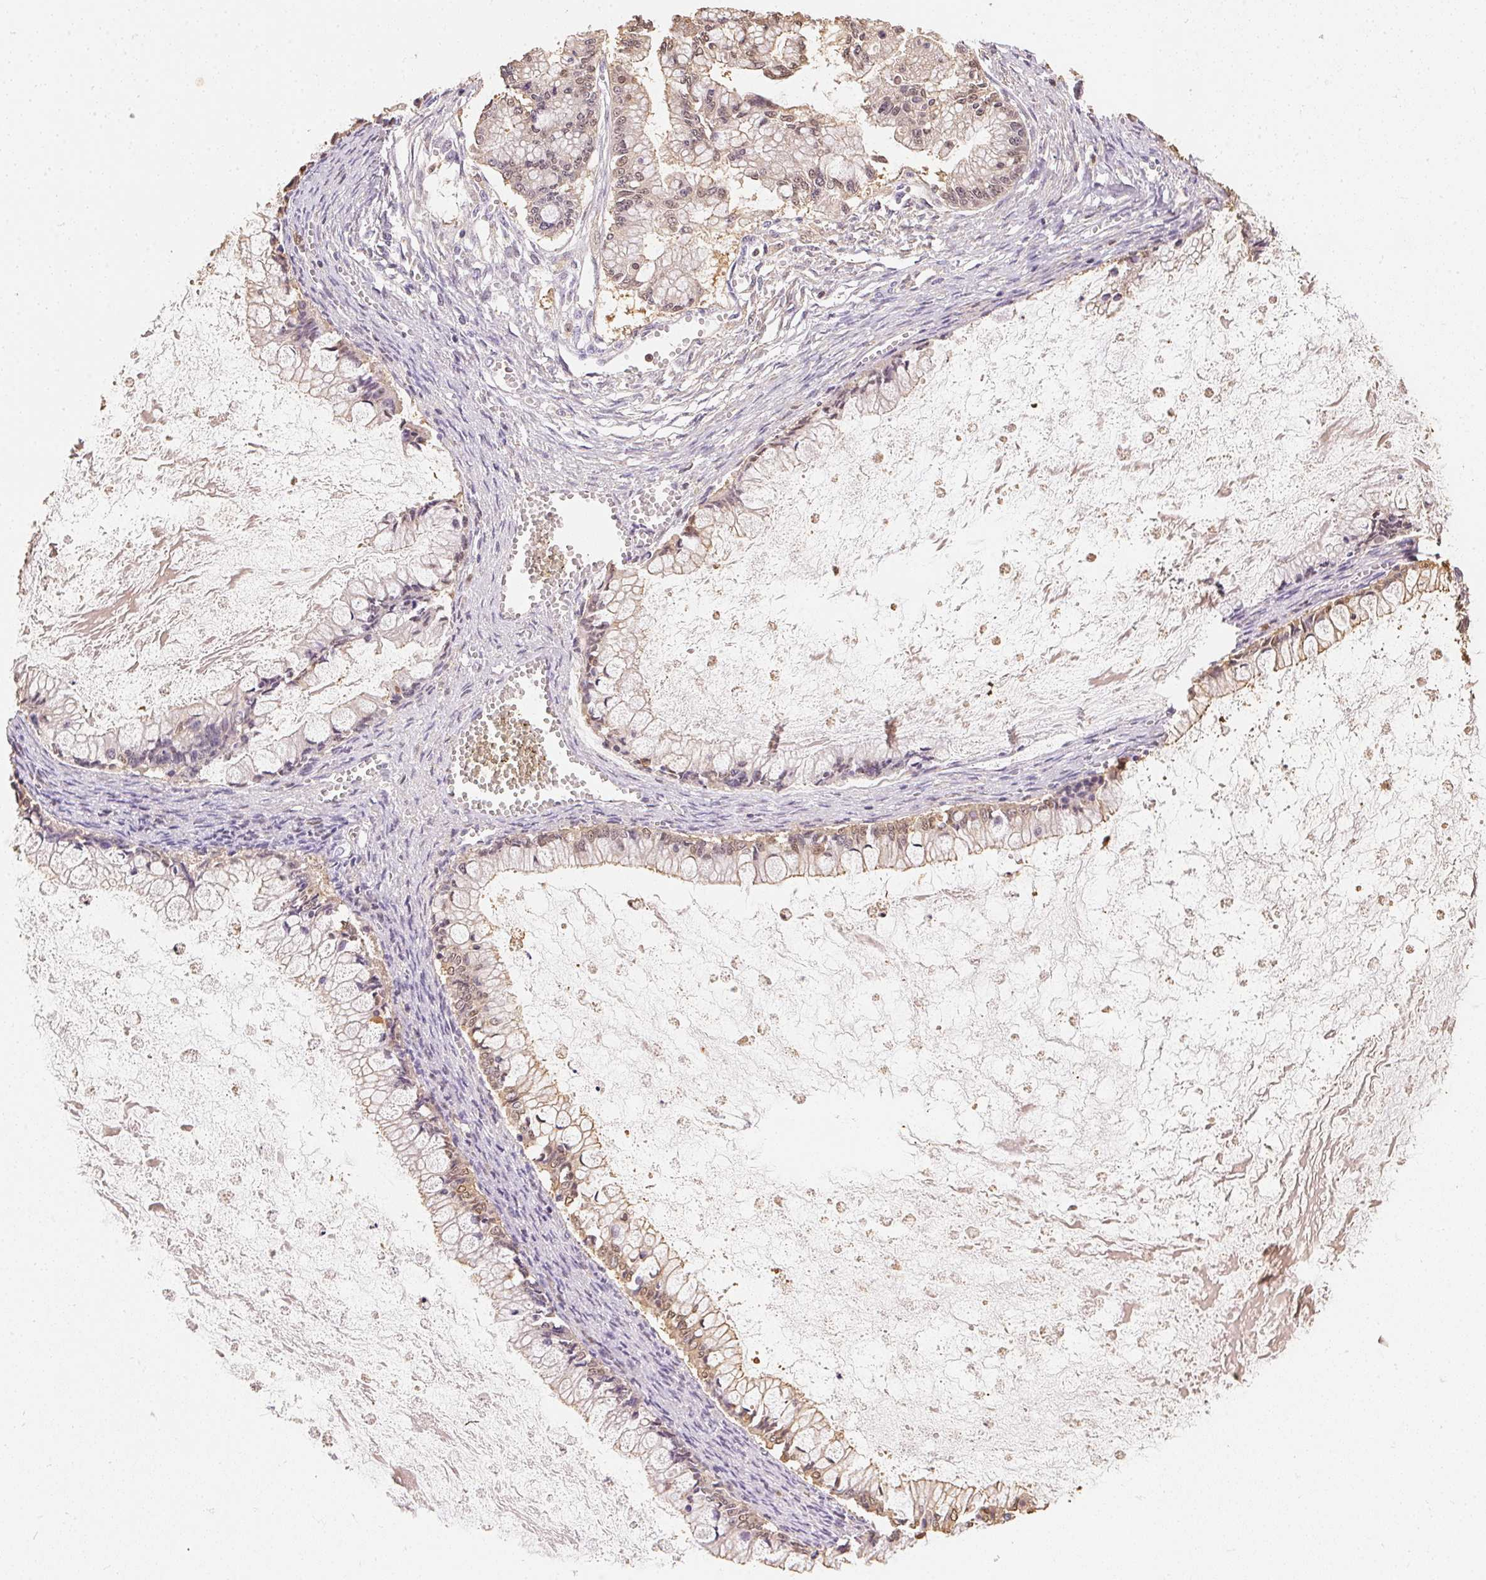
{"staining": {"intensity": "weak", "quantity": "25%-75%", "location": "cytoplasmic/membranous,nuclear"}, "tissue": "ovarian cancer", "cell_type": "Tumor cells", "image_type": "cancer", "snomed": [{"axis": "morphology", "description": "Cystadenocarcinoma, mucinous, NOS"}, {"axis": "topography", "description": "Ovary"}], "caption": "This is an image of immunohistochemistry (IHC) staining of mucinous cystadenocarcinoma (ovarian), which shows weak positivity in the cytoplasmic/membranous and nuclear of tumor cells.", "gene": "S100A3", "patient": {"sex": "female", "age": 67}}